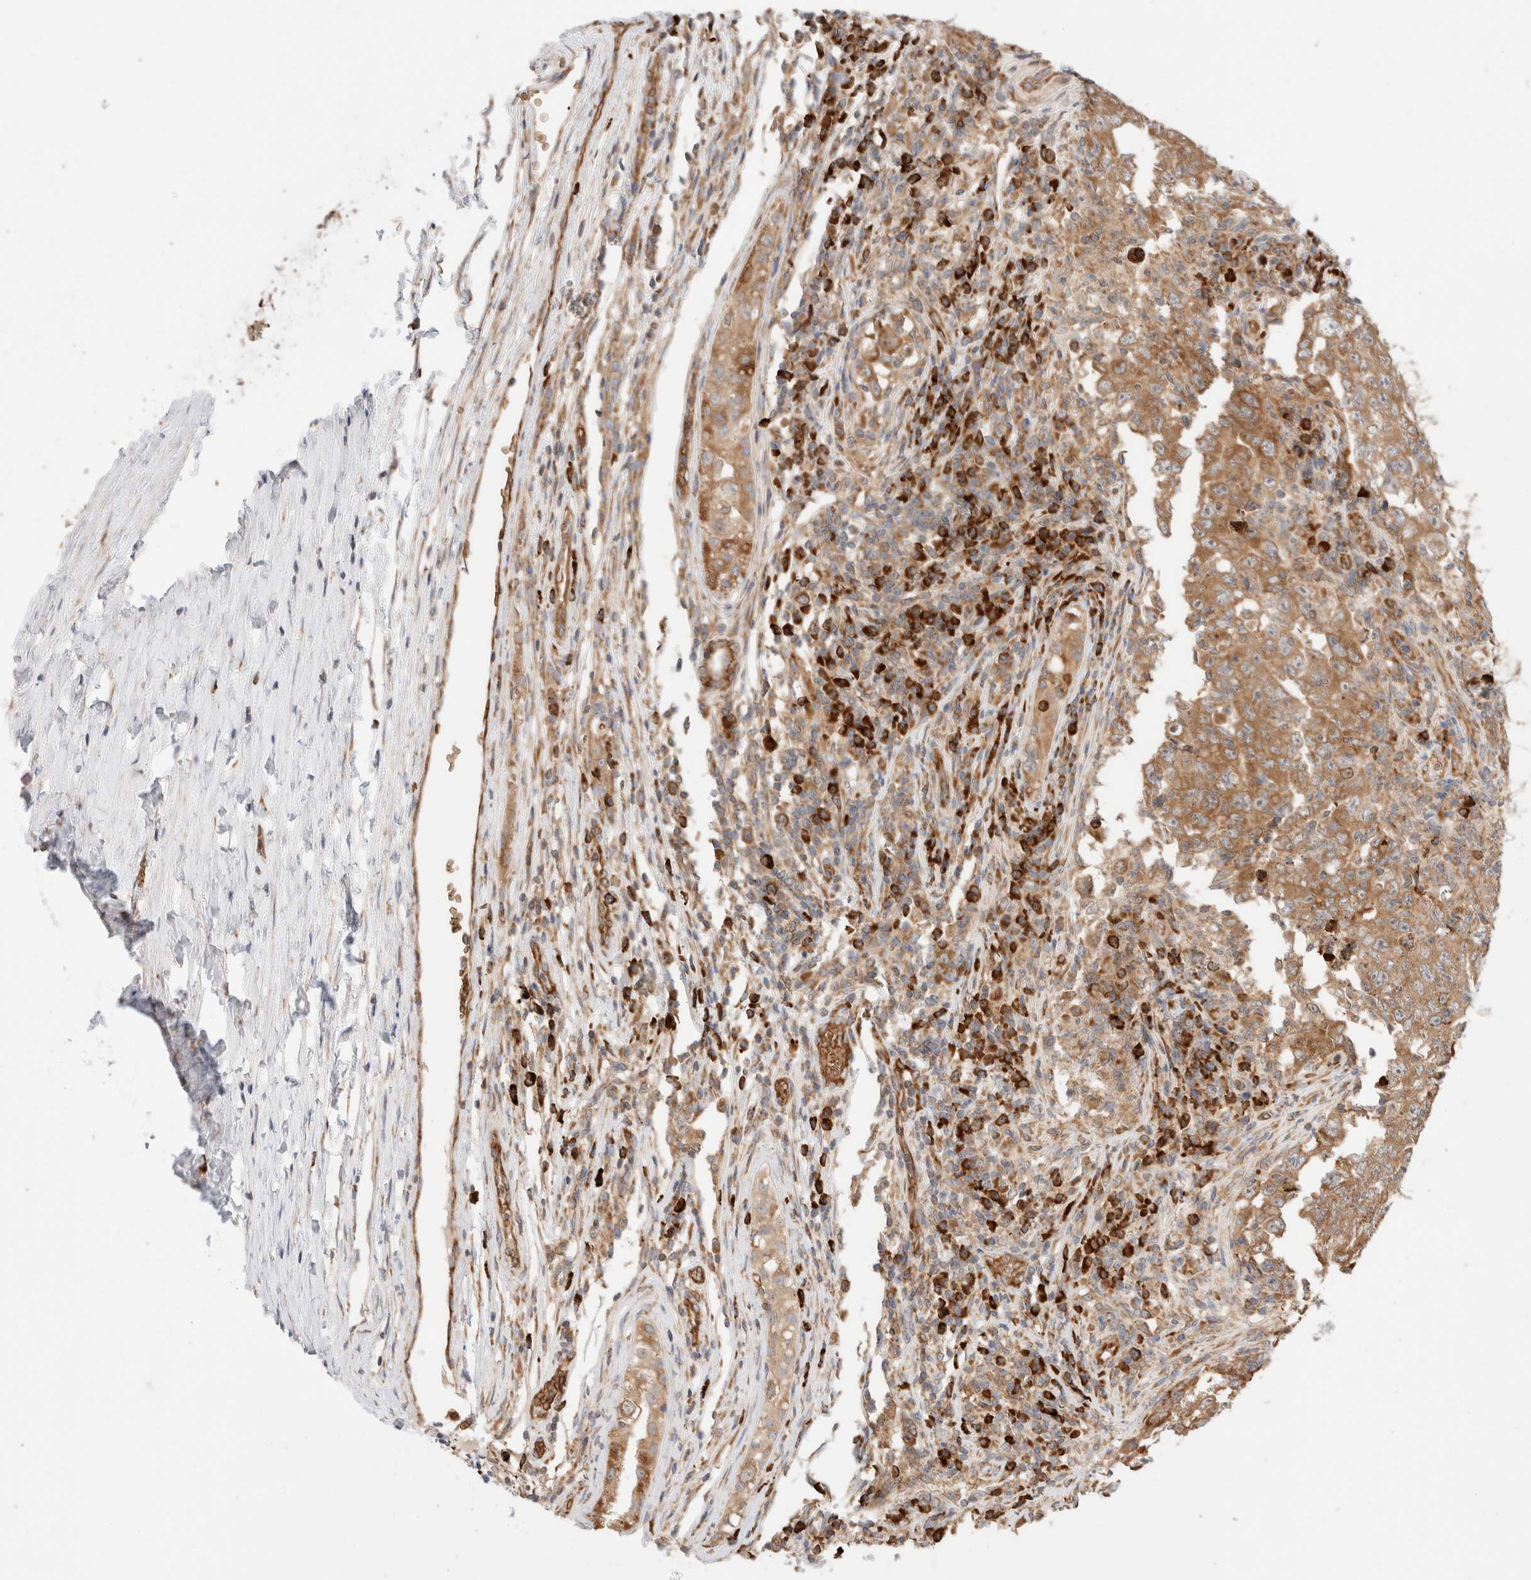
{"staining": {"intensity": "moderate", "quantity": ">75%", "location": "cytoplasmic/membranous"}, "tissue": "testis cancer", "cell_type": "Tumor cells", "image_type": "cancer", "snomed": [{"axis": "morphology", "description": "Carcinoma, Embryonal, NOS"}, {"axis": "topography", "description": "Testis"}], "caption": "Human testis cancer stained with a protein marker reveals moderate staining in tumor cells.", "gene": "UTS2B", "patient": {"sex": "male", "age": 26}}